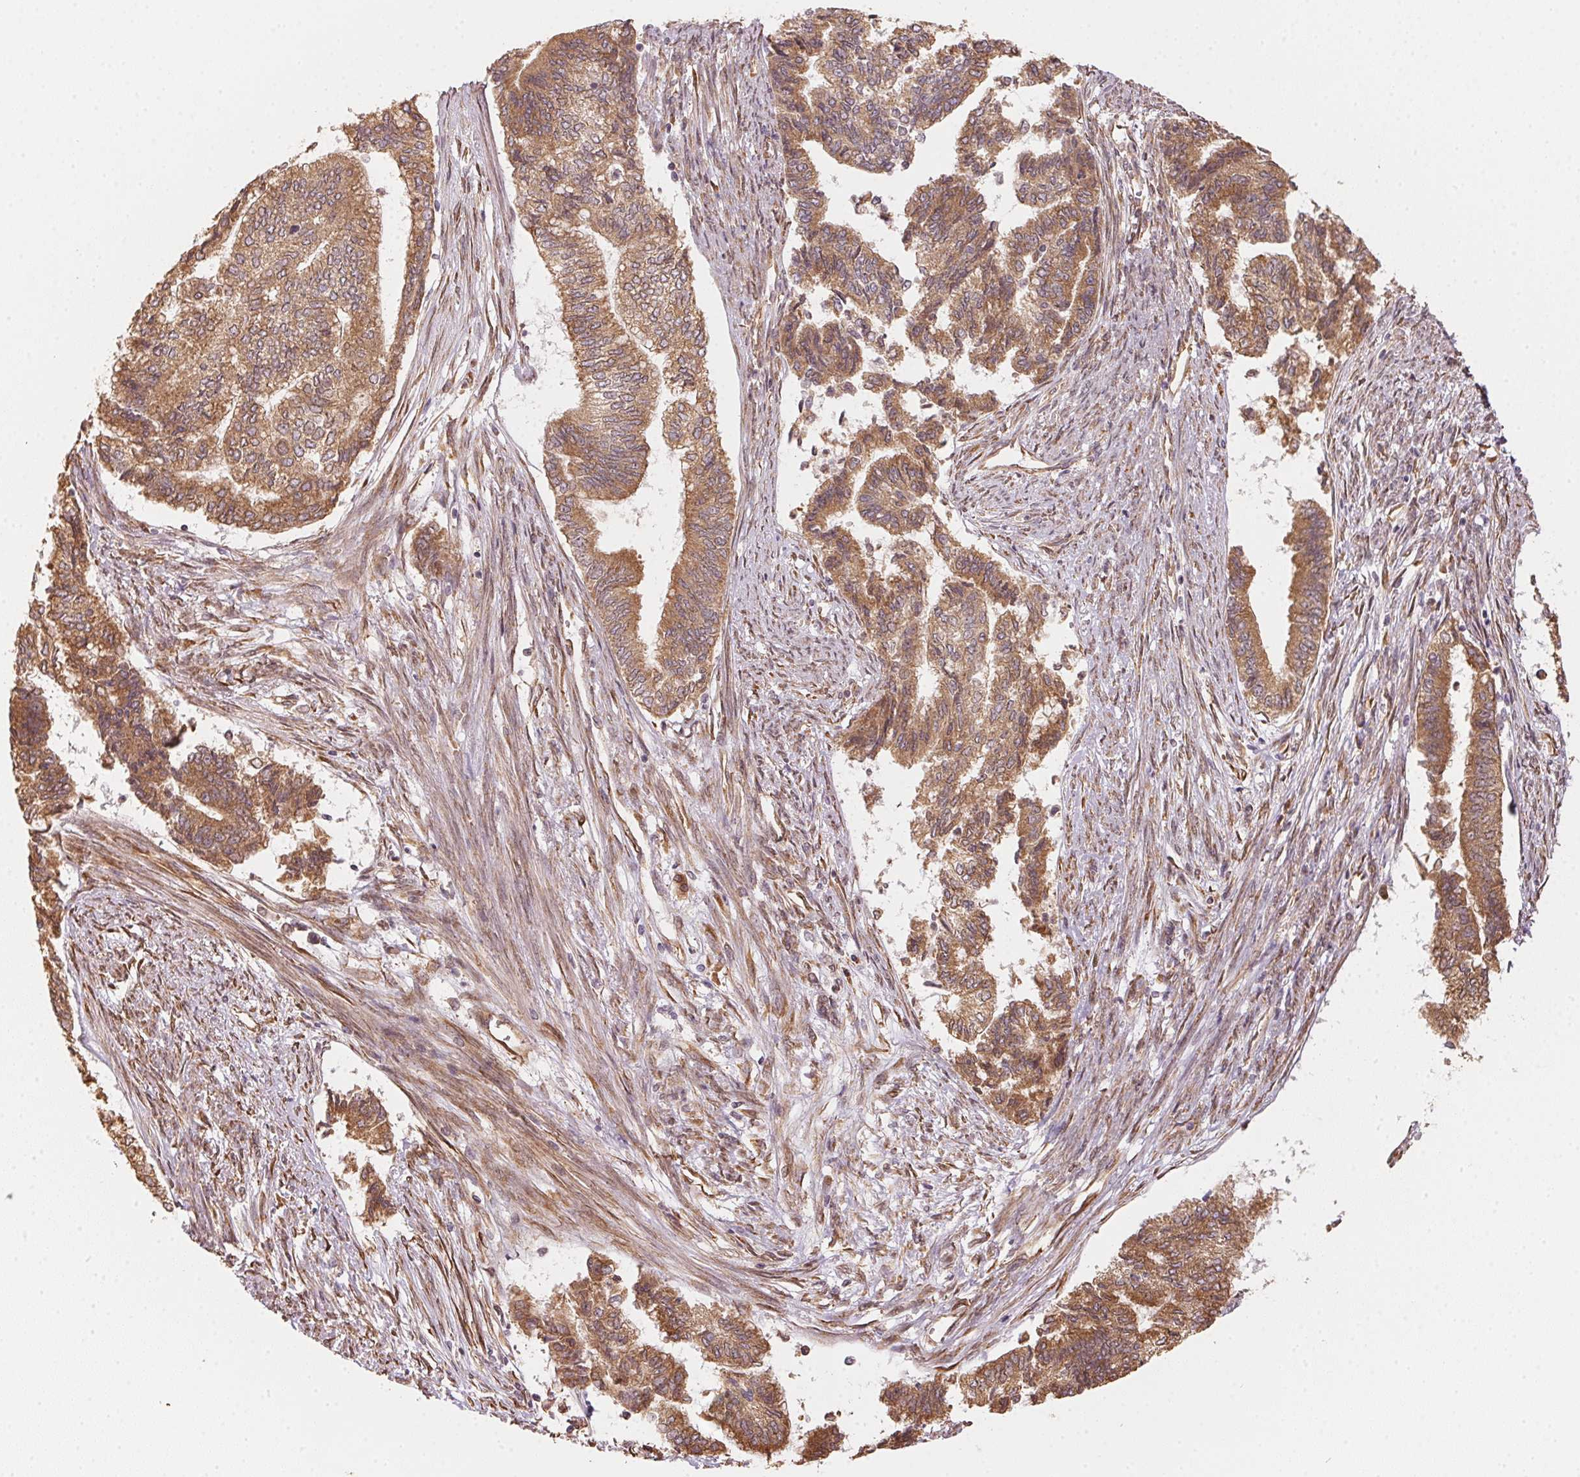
{"staining": {"intensity": "moderate", "quantity": ">75%", "location": "cytoplasmic/membranous"}, "tissue": "endometrial cancer", "cell_type": "Tumor cells", "image_type": "cancer", "snomed": [{"axis": "morphology", "description": "Adenocarcinoma, NOS"}, {"axis": "topography", "description": "Endometrium"}], "caption": "Immunohistochemistry (IHC) micrograph of neoplastic tissue: adenocarcinoma (endometrial) stained using immunohistochemistry (IHC) exhibits medium levels of moderate protein expression localized specifically in the cytoplasmic/membranous of tumor cells, appearing as a cytoplasmic/membranous brown color.", "gene": "STRN4", "patient": {"sex": "female", "age": 65}}